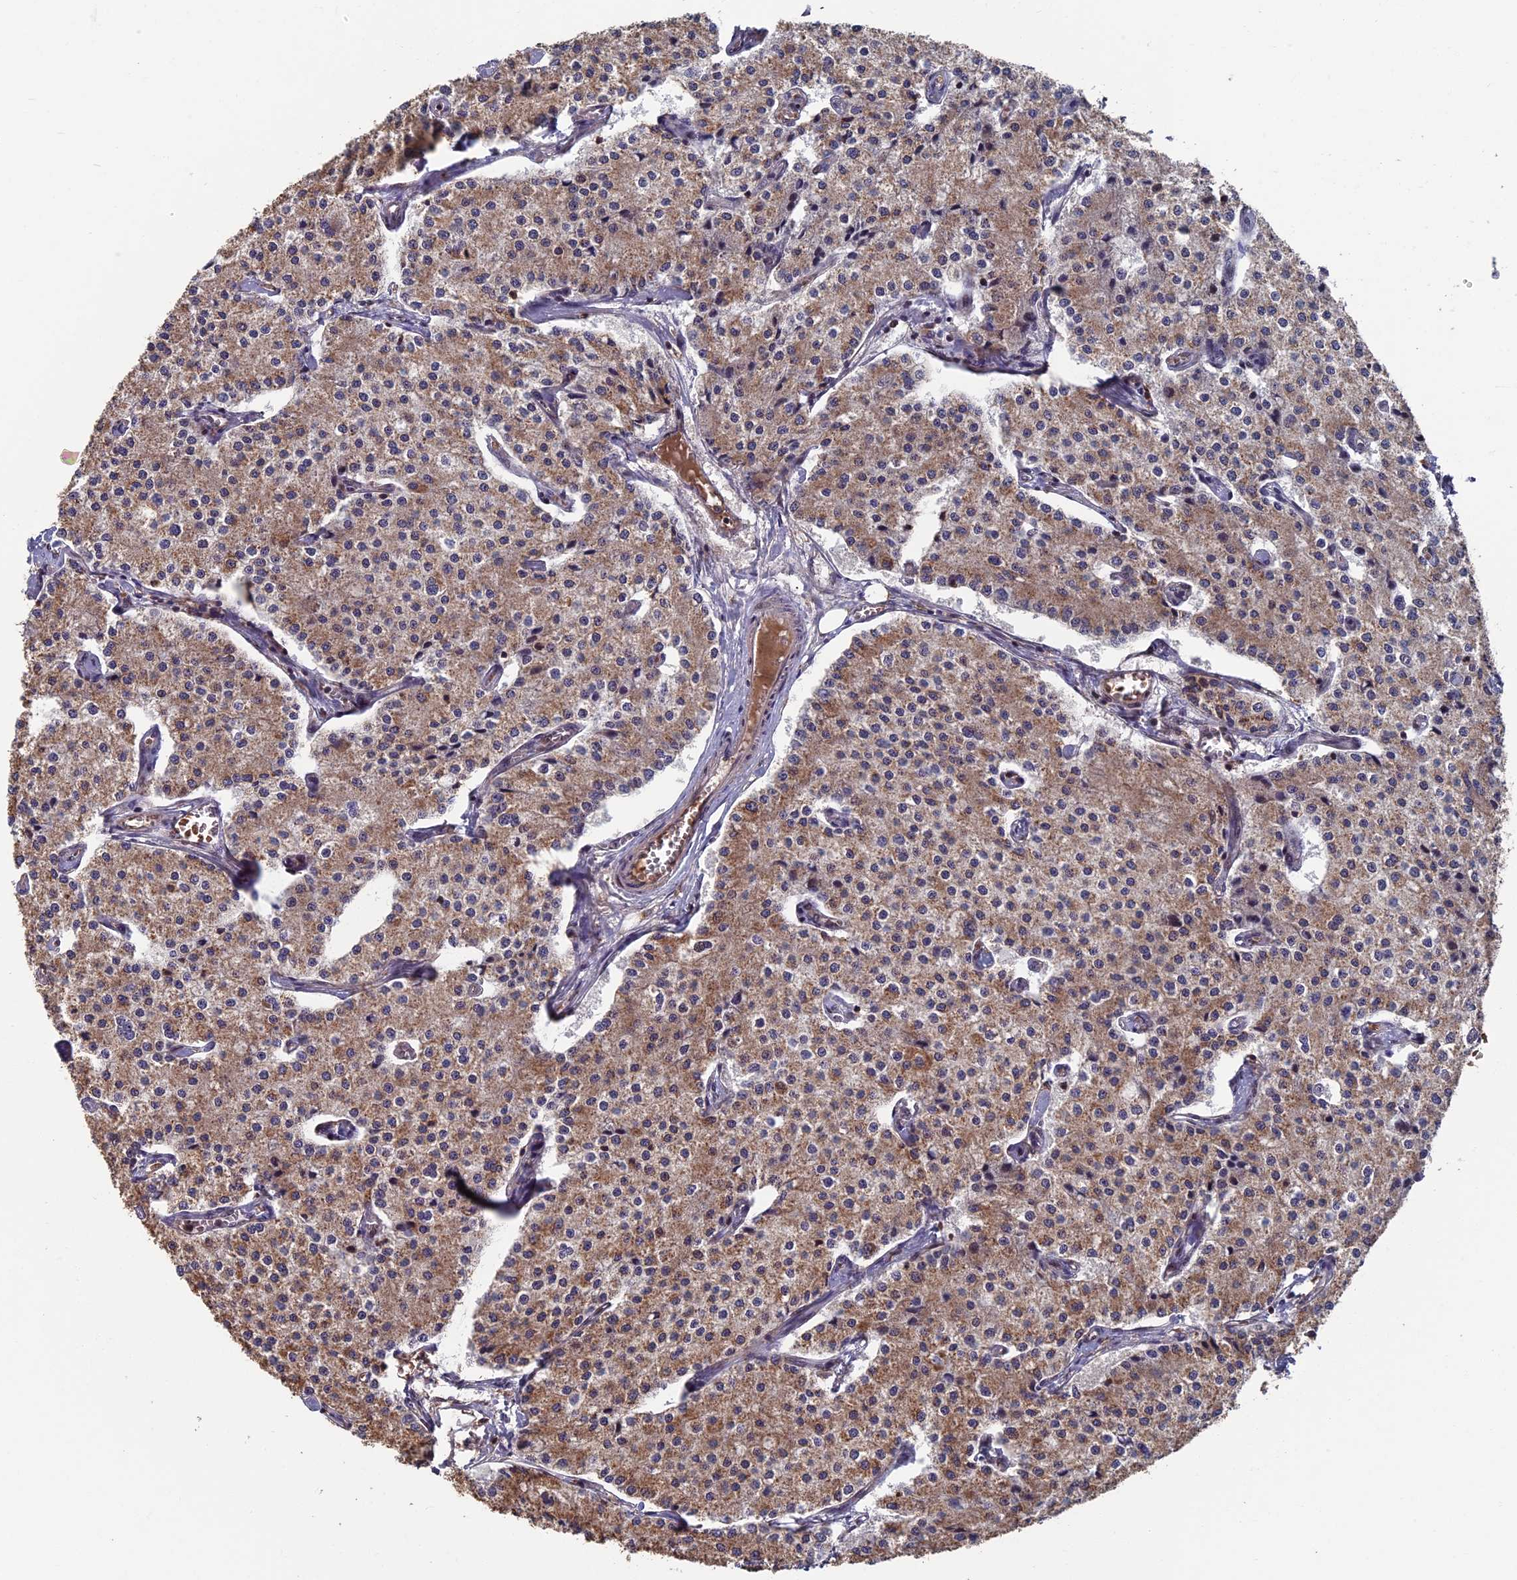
{"staining": {"intensity": "moderate", "quantity": ">75%", "location": "cytoplasmic/membranous"}, "tissue": "carcinoid", "cell_type": "Tumor cells", "image_type": "cancer", "snomed": [{"axis": "morphology", "description": "Carcinoid, malignant, NOS"}, {"axis": "topography", "description": "Colon"}], "caption": "A brown stain labels moderate cytoplasmic/membranous positivity of a protein in human malignant carcinoid tumor cells.", "gene": "RASGRF1", "patient": {"sex": "female", "age": 52}}